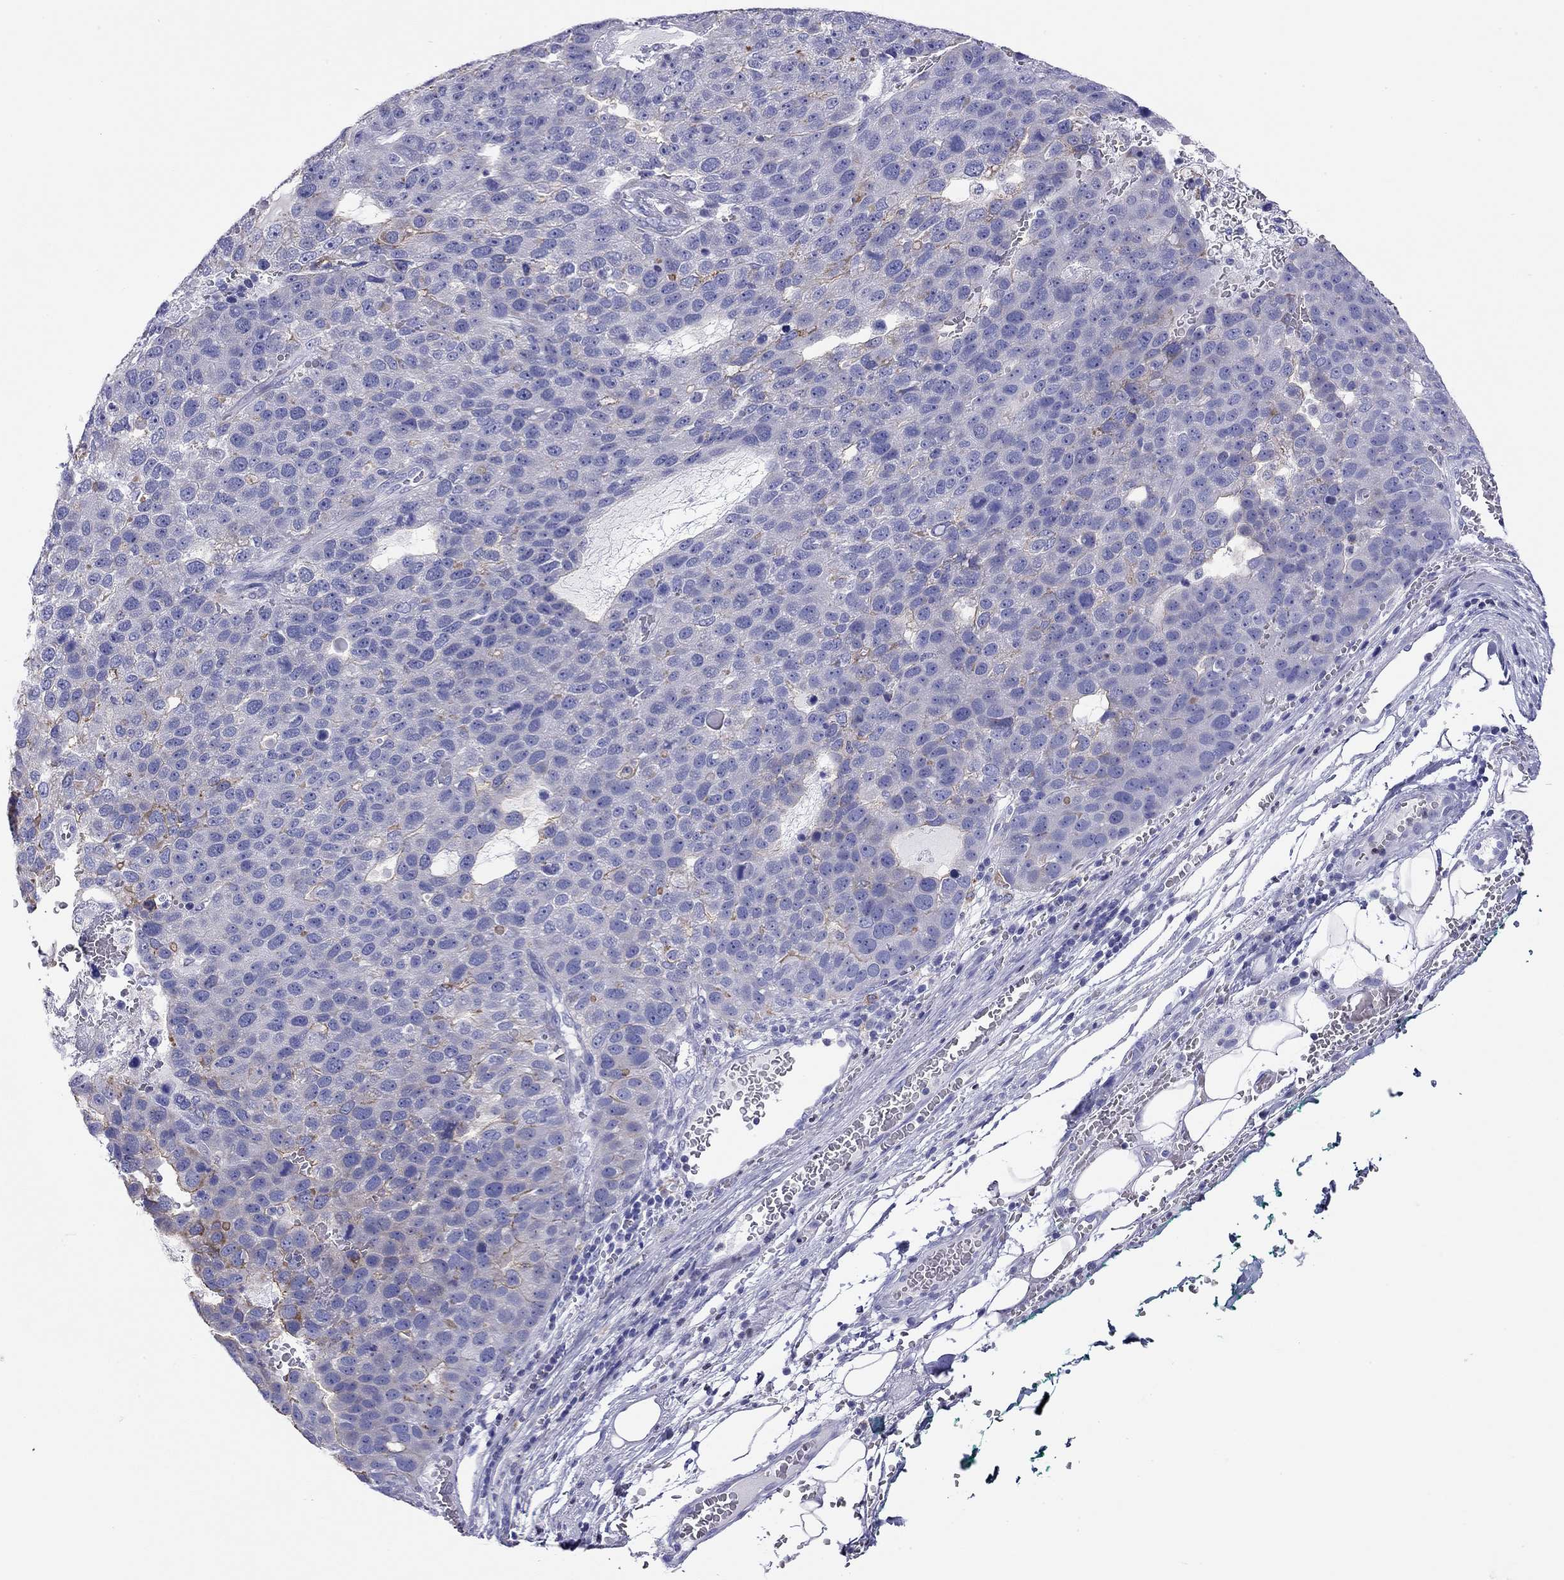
{"staining": {"intensity": "negative", "quantity": "none", "location": "none"}, "tissue": "pancreatic cancer", "cell_type": "Tumor cells", "image_type": "cancer", "snomed": [{"axis": "morphology", "description": "Adenocarcinoma, NOS"}, {"axis": "topography", "description": "Pancreas"}], "caption": "This is an immunohistochemistry (IHC) image of human pancreatic adenocarcinoma. There is no staining in tumor cells.", "gene": "SLC46A2", "patient": {"sex": "female", "age": 61}}